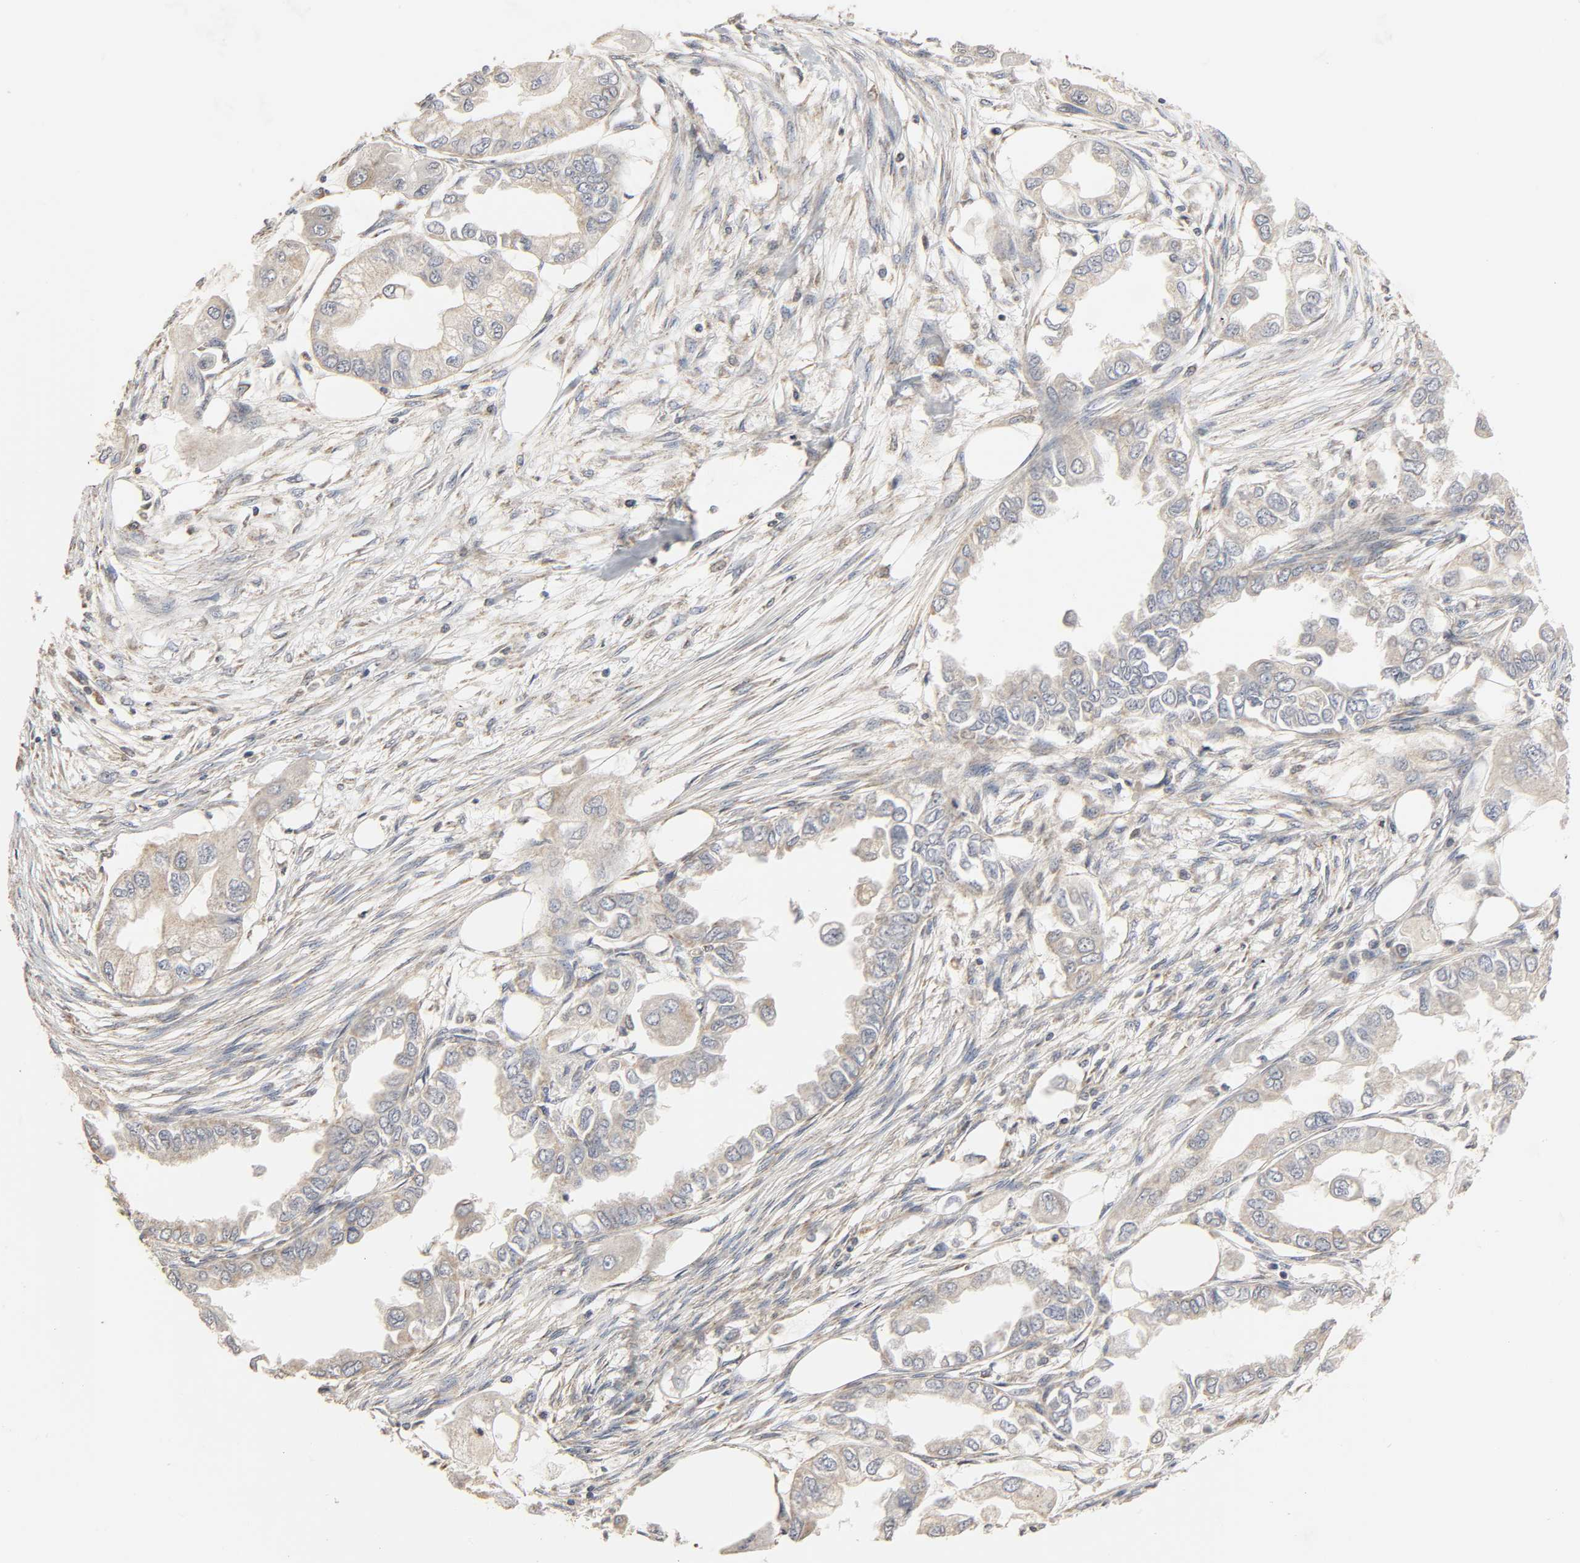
{"staining": {"intensity": "weak", "quantity": ">75%", "location": "cytoplasmic/membranous"}, "tissue": "endometrial cancer", "cell_type": "Tumor cells", "image_type": "cancer", "snomed": [{"axis": "morphology", "description": "Adenocarcinoma, NOS"}, {"axis": "topography", "description": "Endometrium"}], "caption": "Approximately >75% of tumor cells in human endometrial adenocarcinoma display weak cytoplasmic/membranous protein positivity as visualized by brown immunohistochemical staining.", "gene": "CLEC4E", "patient": {"sex": "female", "age": 67}}